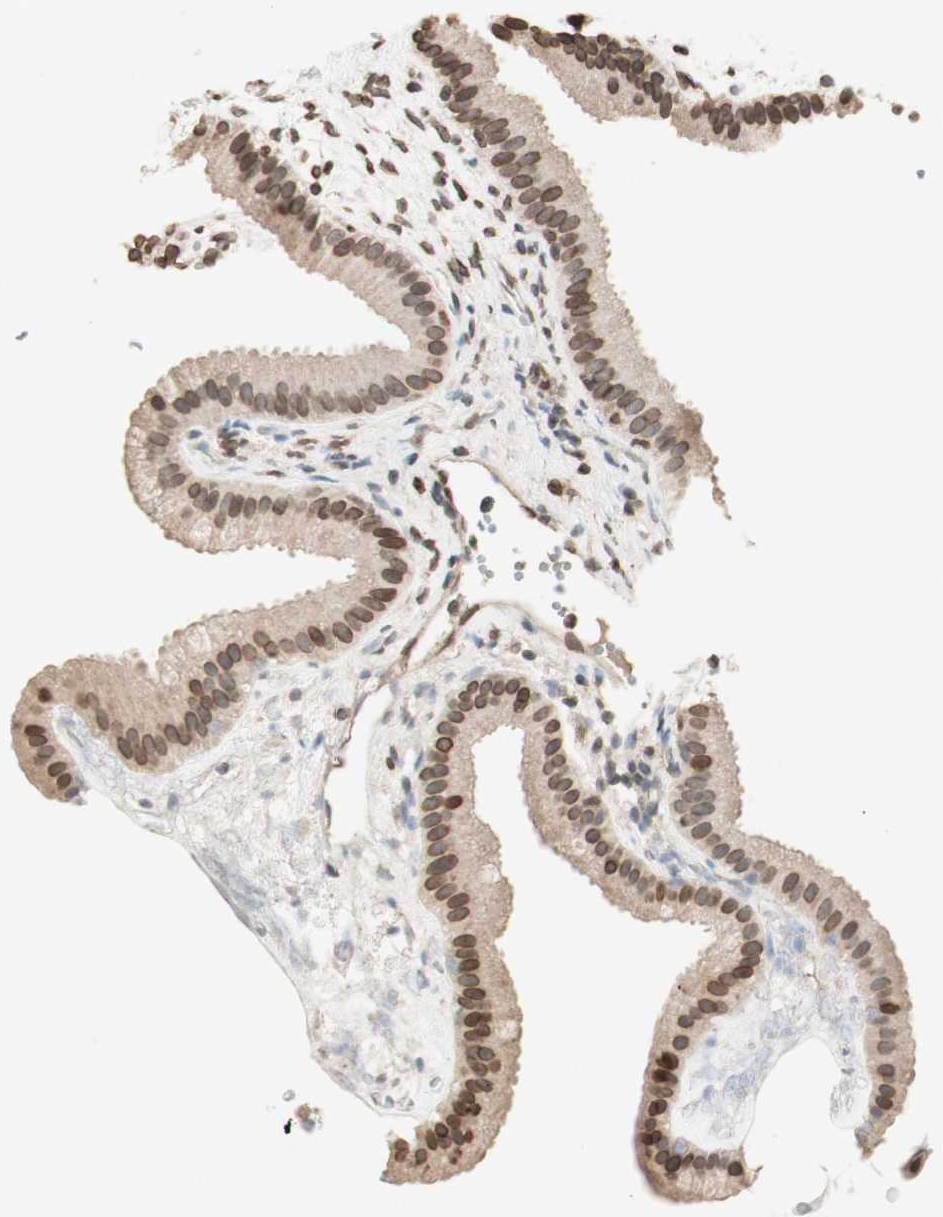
{"staining": {"intensity": "moderate", "quantity": ">75%", "location": "cytoplasmic/membranous,nuclear"}, "tissue": "gallbladder", "cell_type": "Glandular cells", "image_type": "normal", "snomed": [{"axis": "morphology", "description": "Normal tissue, NOS"}, {"axis": "topography", "description": "Gallbladder"}], "caption": "An image of human gallbladder stained for a protein reveals moderate cytoplasmic/membranous,nuclear brown staining in glandular cells.", "gene": "TMPO", "patient": {"sex": "female", "age": 64}}